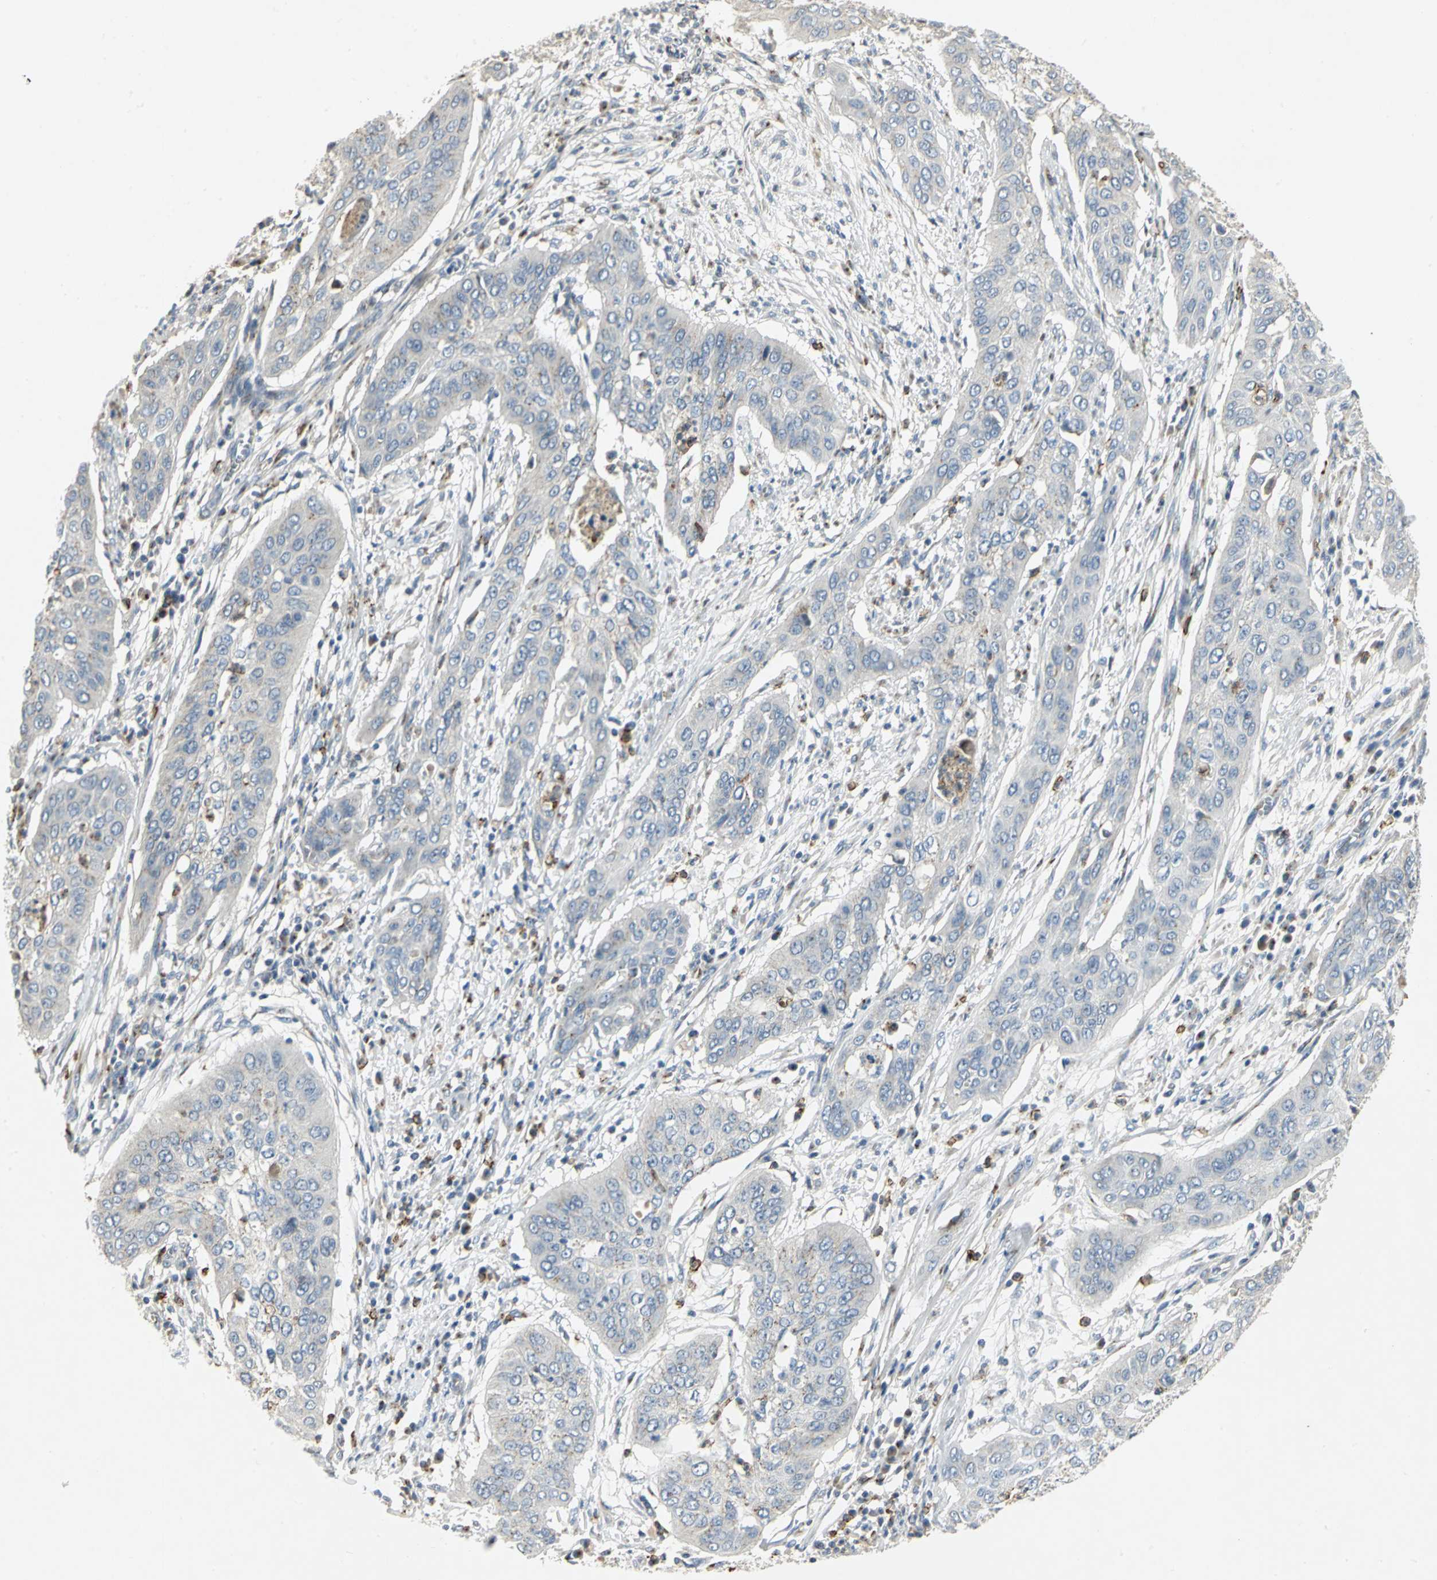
{"staining": {"intensity": "weak", "quantity": "<25%", "location": "cytoplasmic/membranous"}, "tissue": "cervical cancer", "cell_type": "Tumor cells", "image_type": "cancer", "snomed": [{"axis": "morphology", "description": "Squamous cell carcinoma, NOS"}, {"axis": "topography", "description": "Cervix"}], "caption": "The immunohistochemistry (IHC) micrograph has no significant expression in tumor cells of cervical cancer (squamous cell carcinoma) tissue. (DAB (3,3'-diaminobenzidine) IHC visualized using brightfield microscopy, high magnification).", "gene": "TM9SF2", "patient": {"sex": "female", "age": 39}}